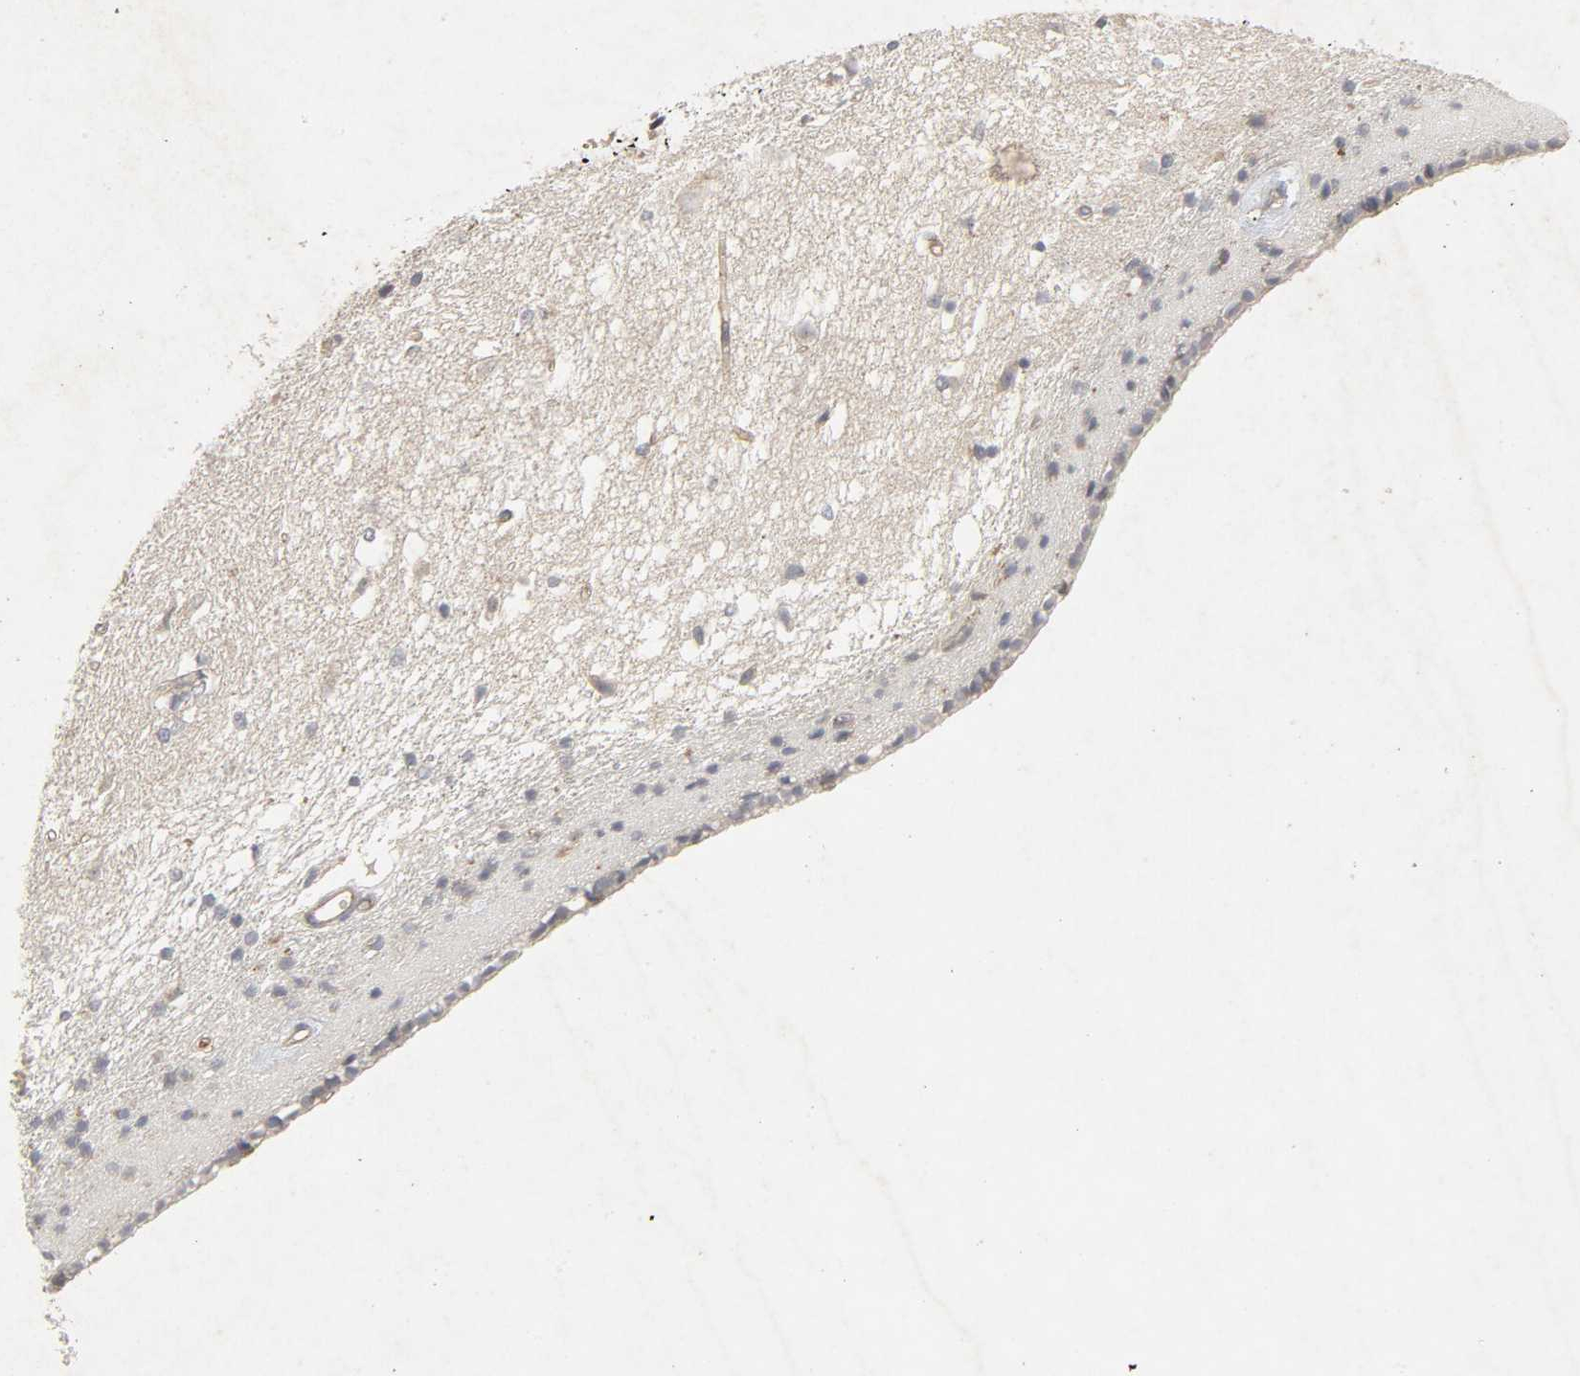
{"staining": {"intensity": "weak", "quantity": "<25%", "location": "cytoplasmic/membranous"}, "tissue": "caudate", "cell_type": "Glial cells", "image_type": "normal", "snomed": [{"axis": "morphology", "description": "Normal tissue, NOS"}, {"axis": "topography", "description": "Lateral ventricle wall"}], "caption": "Immunohistochemistry (IHC) of normal caudate exhibits no expression in glial cells.", "gene": "ADCY4", "patient": {"sex": "female", "age": 19}}